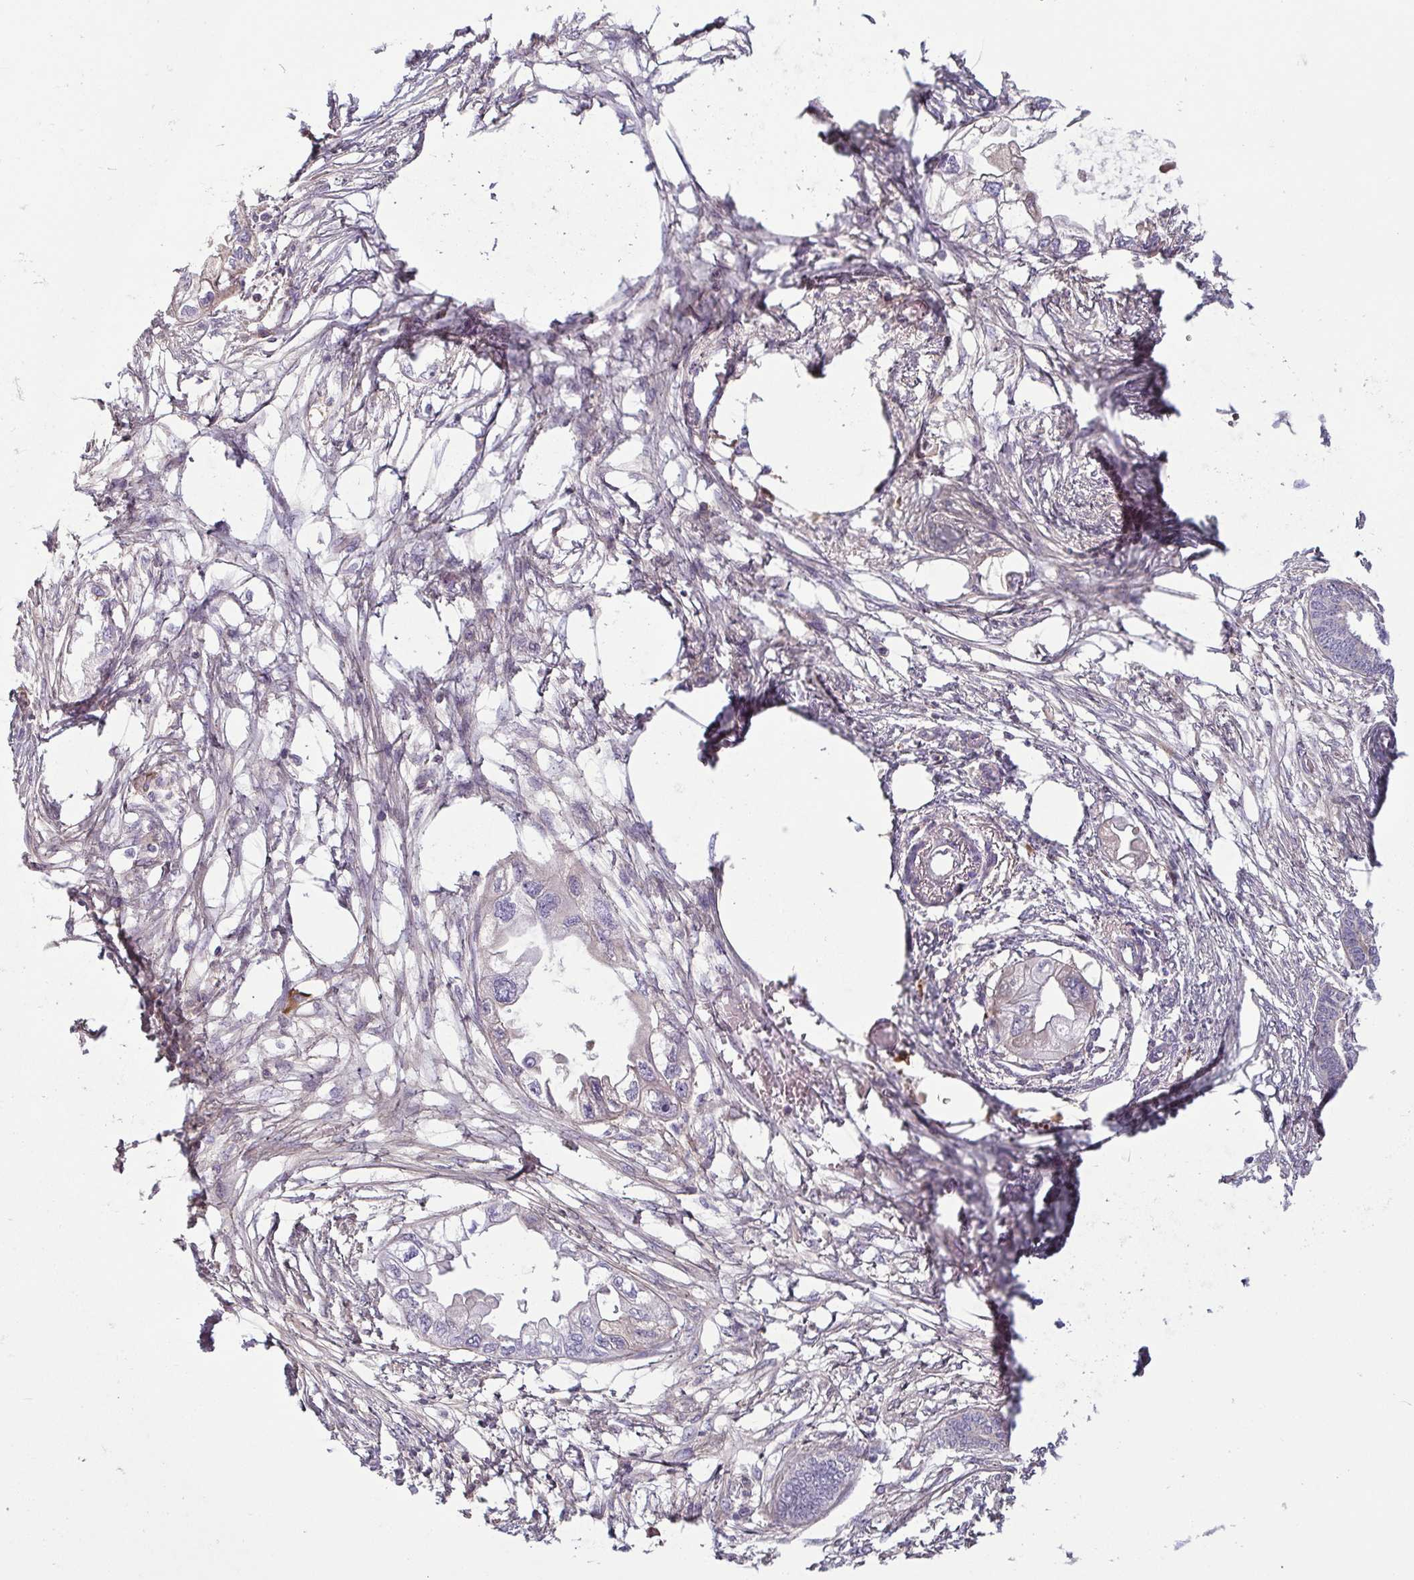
{"staining": {"intensity": "negative", "quantity": "none", "location": "none"}, "tissue": "endometrial cancer", "cell_type": "Tumor cells", "image_type": "cancer", "snomed": [{"axis": "morphology", "description": "Adenocarcinoma, NOS"}, {"axis": "morphology", "description": "Adenocarcinoma, metastatic, NOS"}, {"axis": "topography", "description": "Adipose tissue"}, {"axis": "topography", "description": "Endometrium"}], "caption": "Histopathology image shows no significant protein positivity in tumor cells of endometrial cancer (metastatic adenocarcinoma). Nuclei are stained in blue.", "gene": "ECM1", "patient": {"sex": "female", "age": 67}}